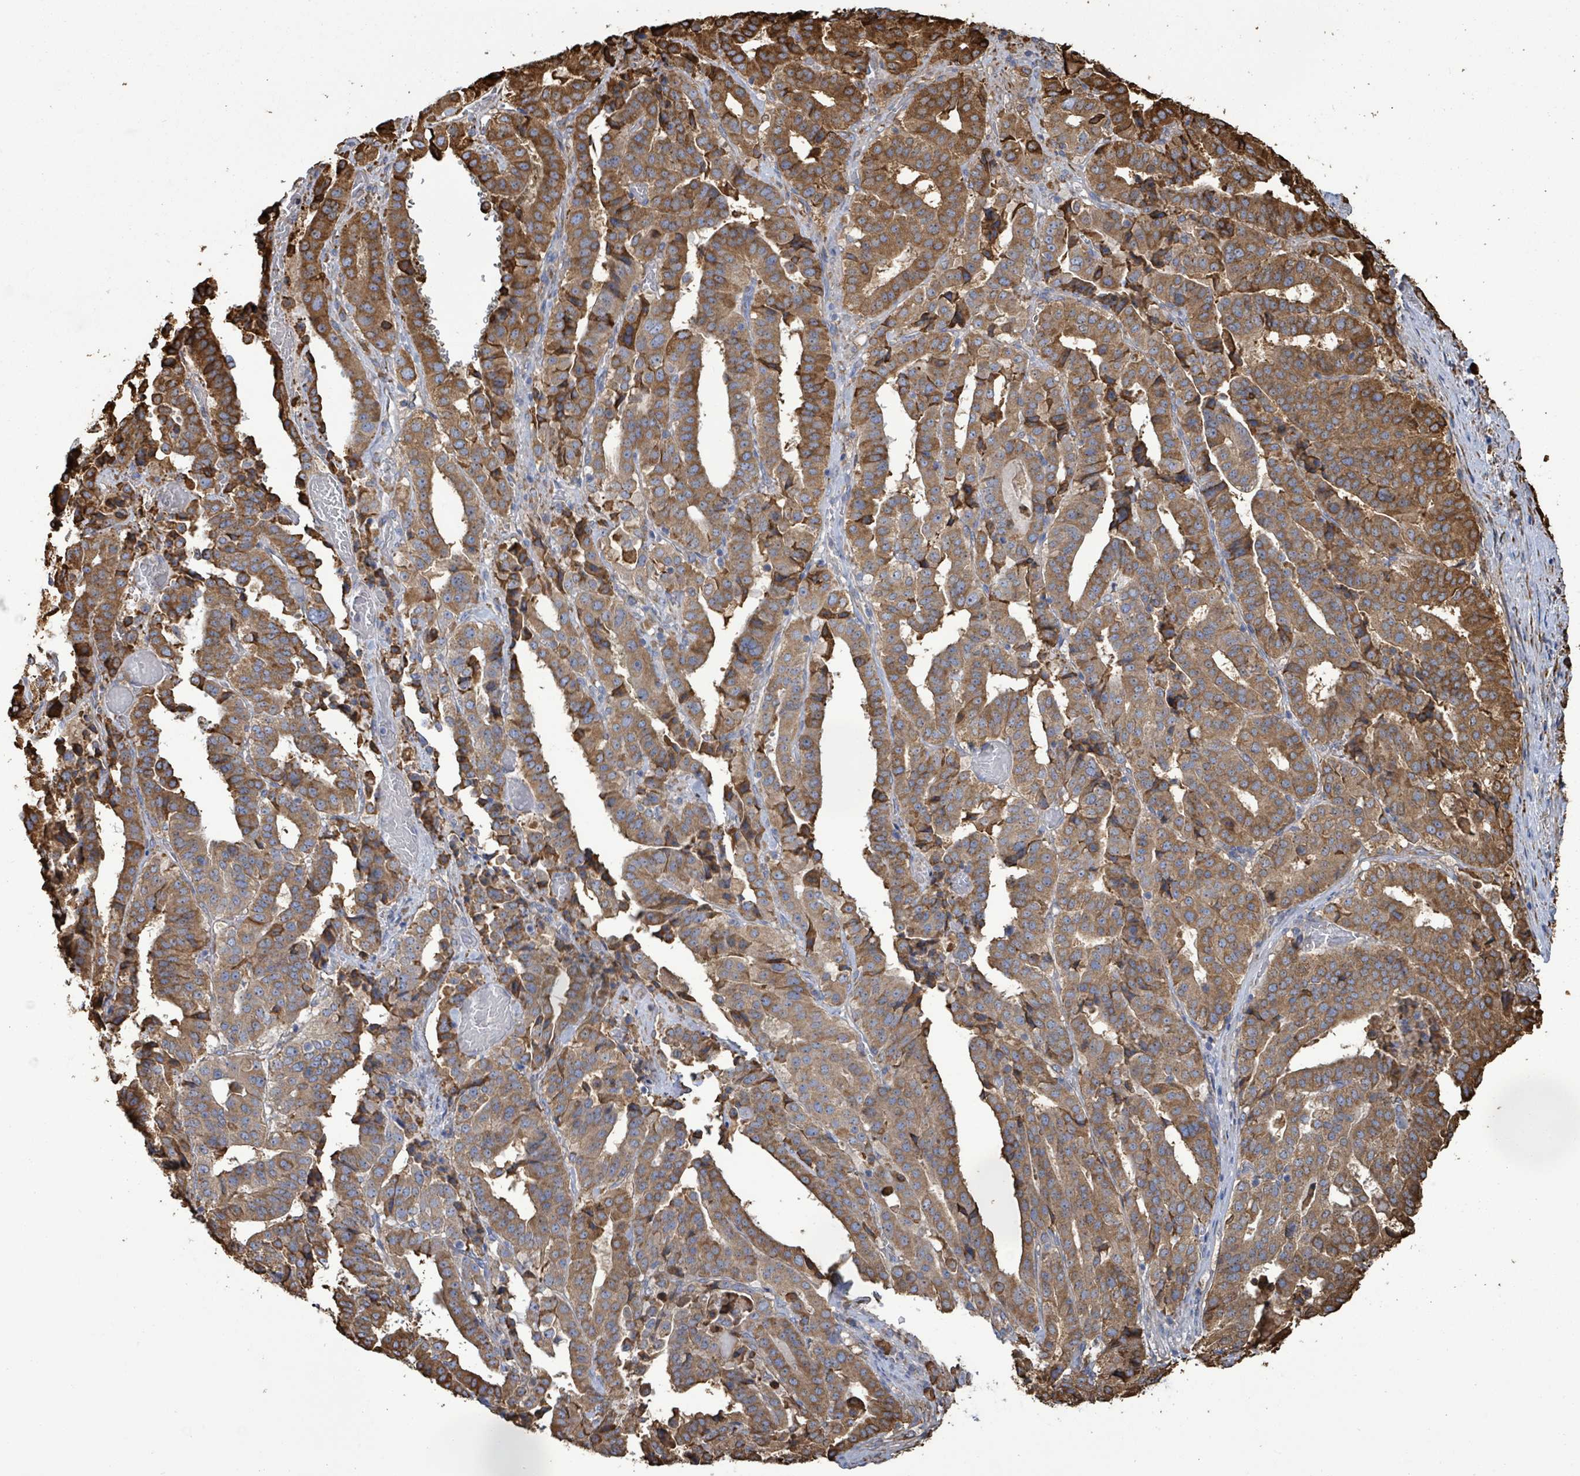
{"staining": {"intensity": "strong", "quantity": ">75%", "location": "cytoplasmic/membranous"}, "tissue": "stomach cancer", "cell_type": "Tumor cells", "image_type": "cancer", "snomed": [{"axis": "morphology", "description": "Adenocarcinoma, NOS"}, {"axis": "topography", "description": "Stomach"}], "caption": "DAB (3,3'-diaminobenzidine) immunohistochemical staining of human stomach cancer shows strong cytoplasmic/membranous protein staining in approximately >75% of tumor cells.", "gene": "RFPL4A", "patient": {"sex": "male", "age": 48}}